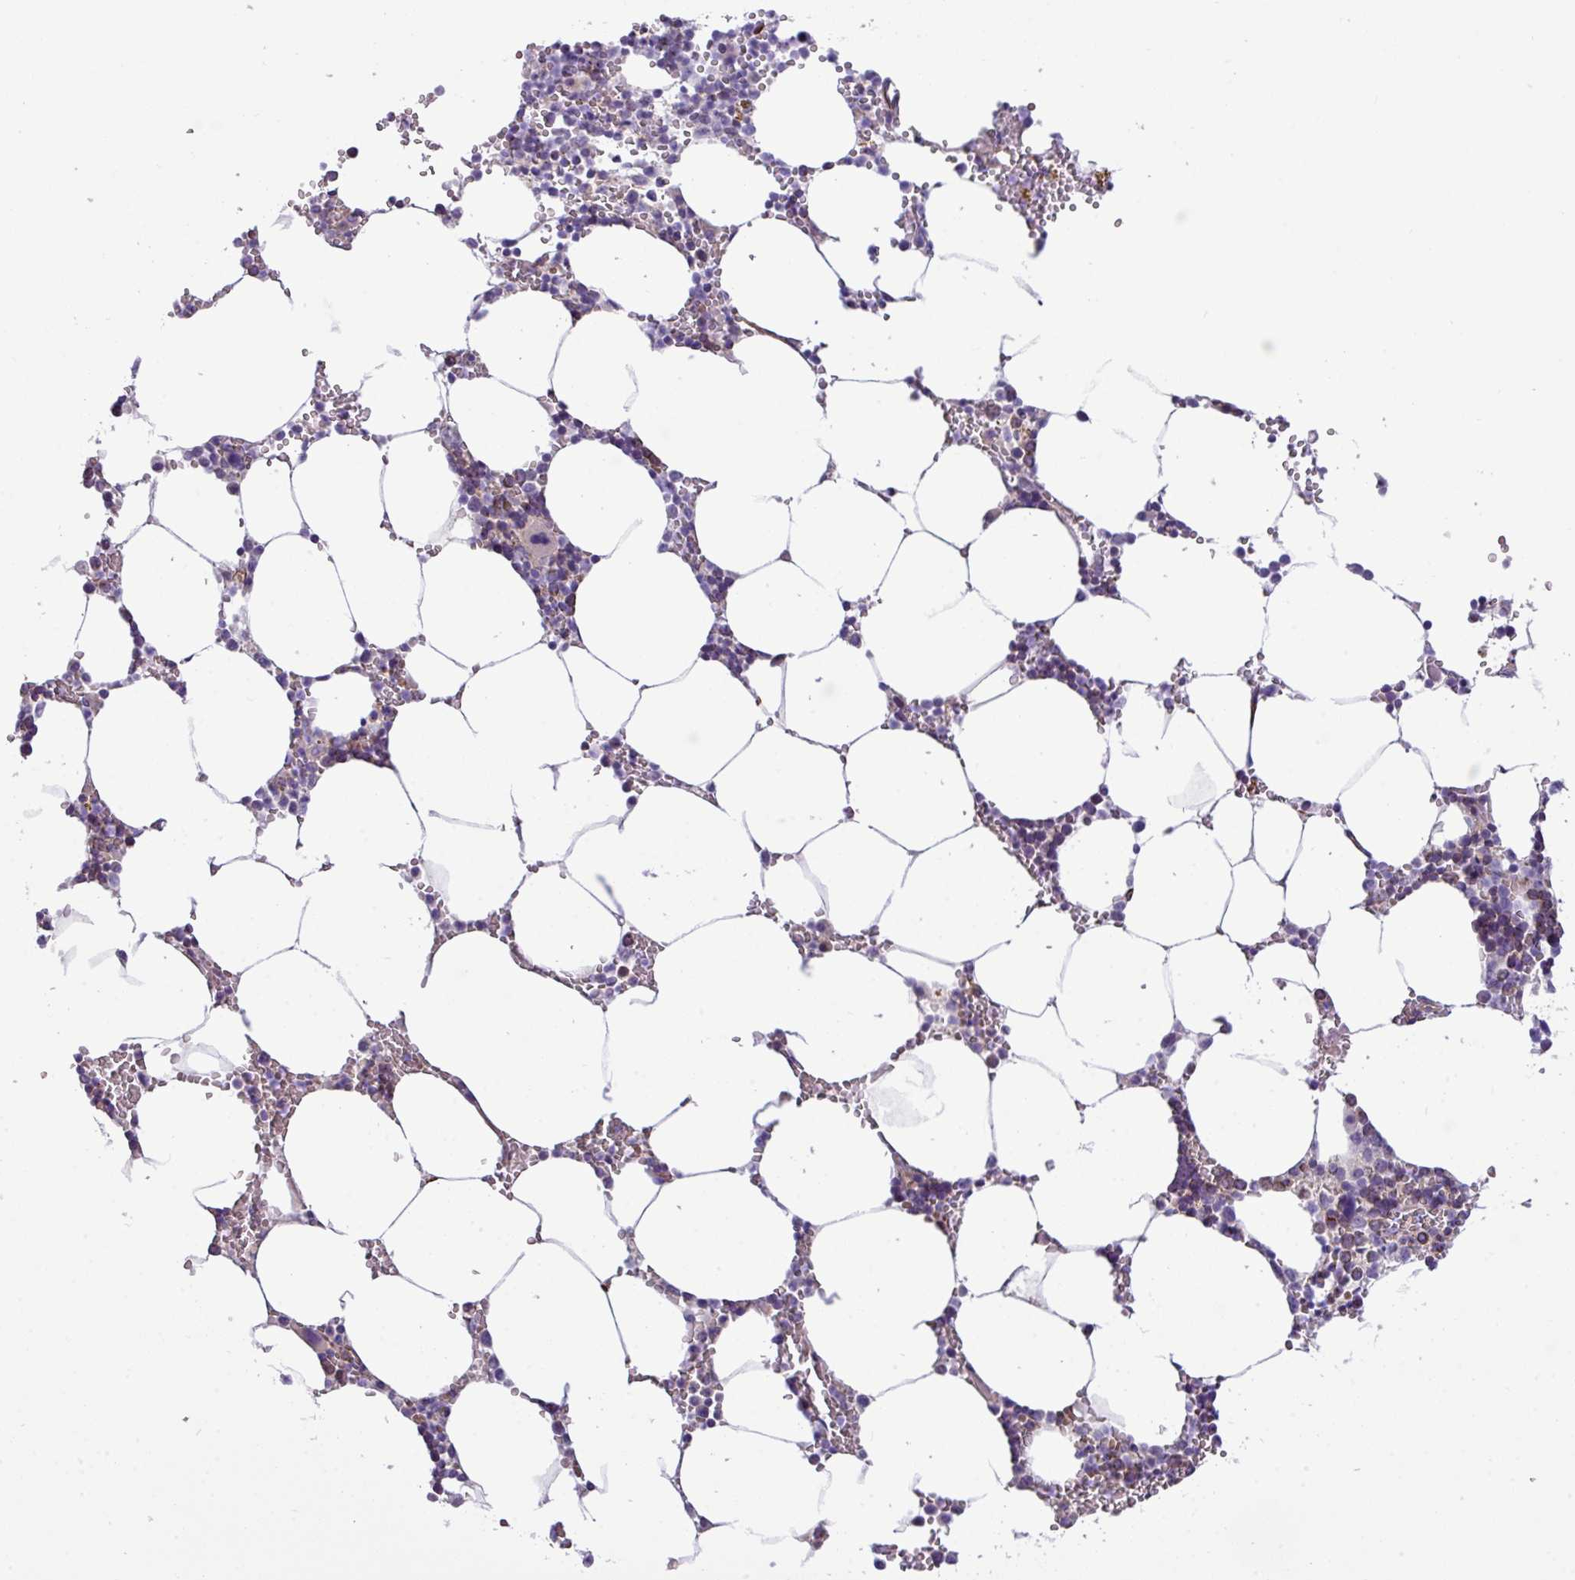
{"staining": {"intensity": "moderate", "quantity": "<25%", "location": "cytoplasmic/membranous"}, "tissue": "bone marrow", "cell_type": "Hematopoietic cells", "image_type": "normal", "snomed": [{"axis": "morphology", "description": "Normal tissue, NOS"}, {"axis": "topography", "description": "Bone marrow"}], "caption": "A low amount of moderate cytoplasmic/membranous expression is identified in approximately <25% of hematopoietic cells in normal bone marrow.", "gene": "PARD6A", "patient": {"sex": "male", "age": 70}}